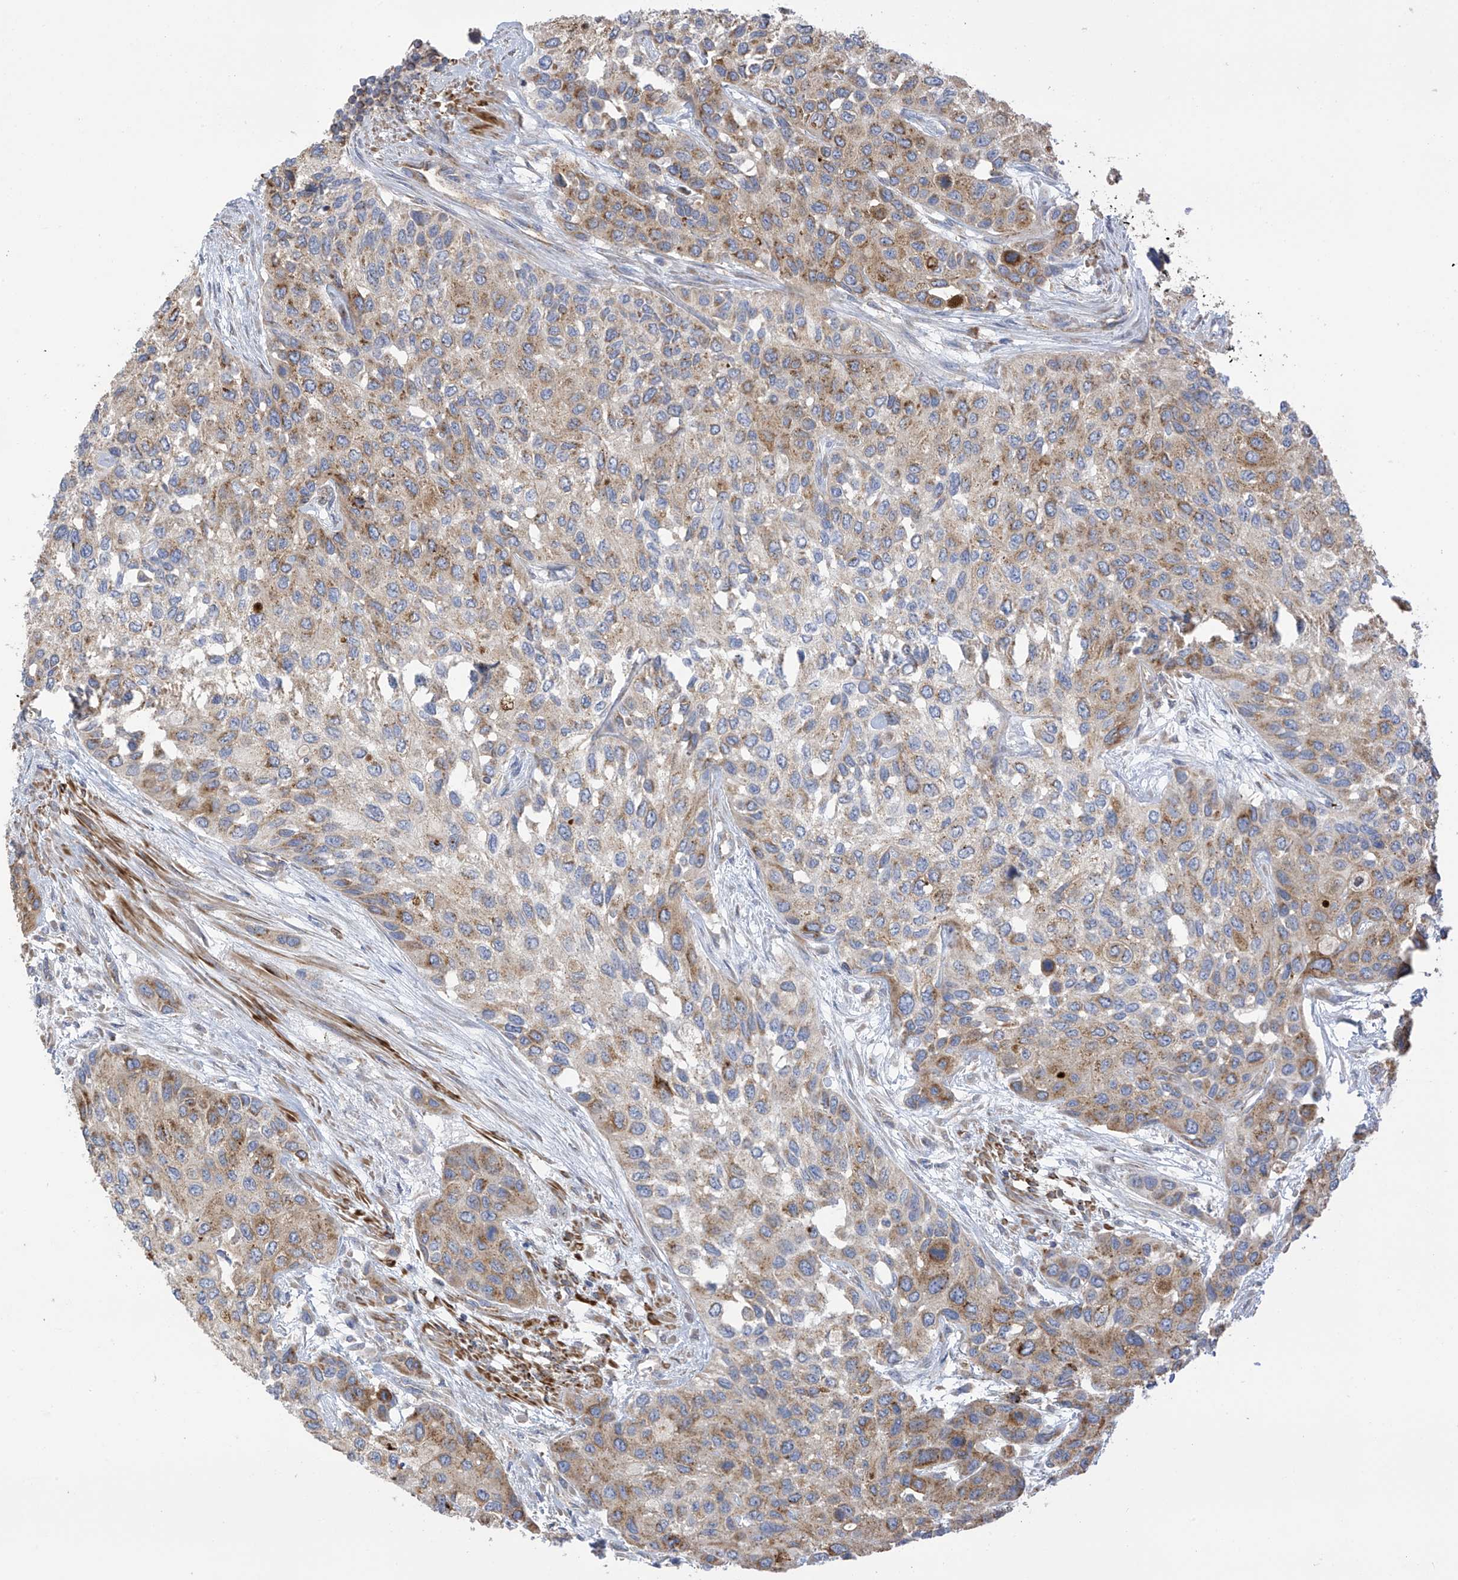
{"staining": {"intensity": "moderate", "quantity": "25%-75%", "location": "cytoplasmic/membranous"}, "tissue": "urothelial cancer", "cell_type": "Tumor cells", "image_type": "cancer", "snomed": [{"axis": "morphology", "description": "Normal tissue, NOS"}, {"axis": "morphology", "description": "Urothelial carcinoma, High grade"}, {"axis": "topography", "description": "Vascular tissue"}, {"axis": "topography", "description": "Urinary bladder"}], "caption": "Brown immunohistochemical staining in human high-grade urothelial carcinoma exhibits moderate cytoplasmic/membranous positivity in approximately 25%-75% of tumor cells. (DAB IHC, brown staining for protein, blue staining for nuclei).", "gene": "ITM2B", "patient": {"sex": "female", "age": 56}}